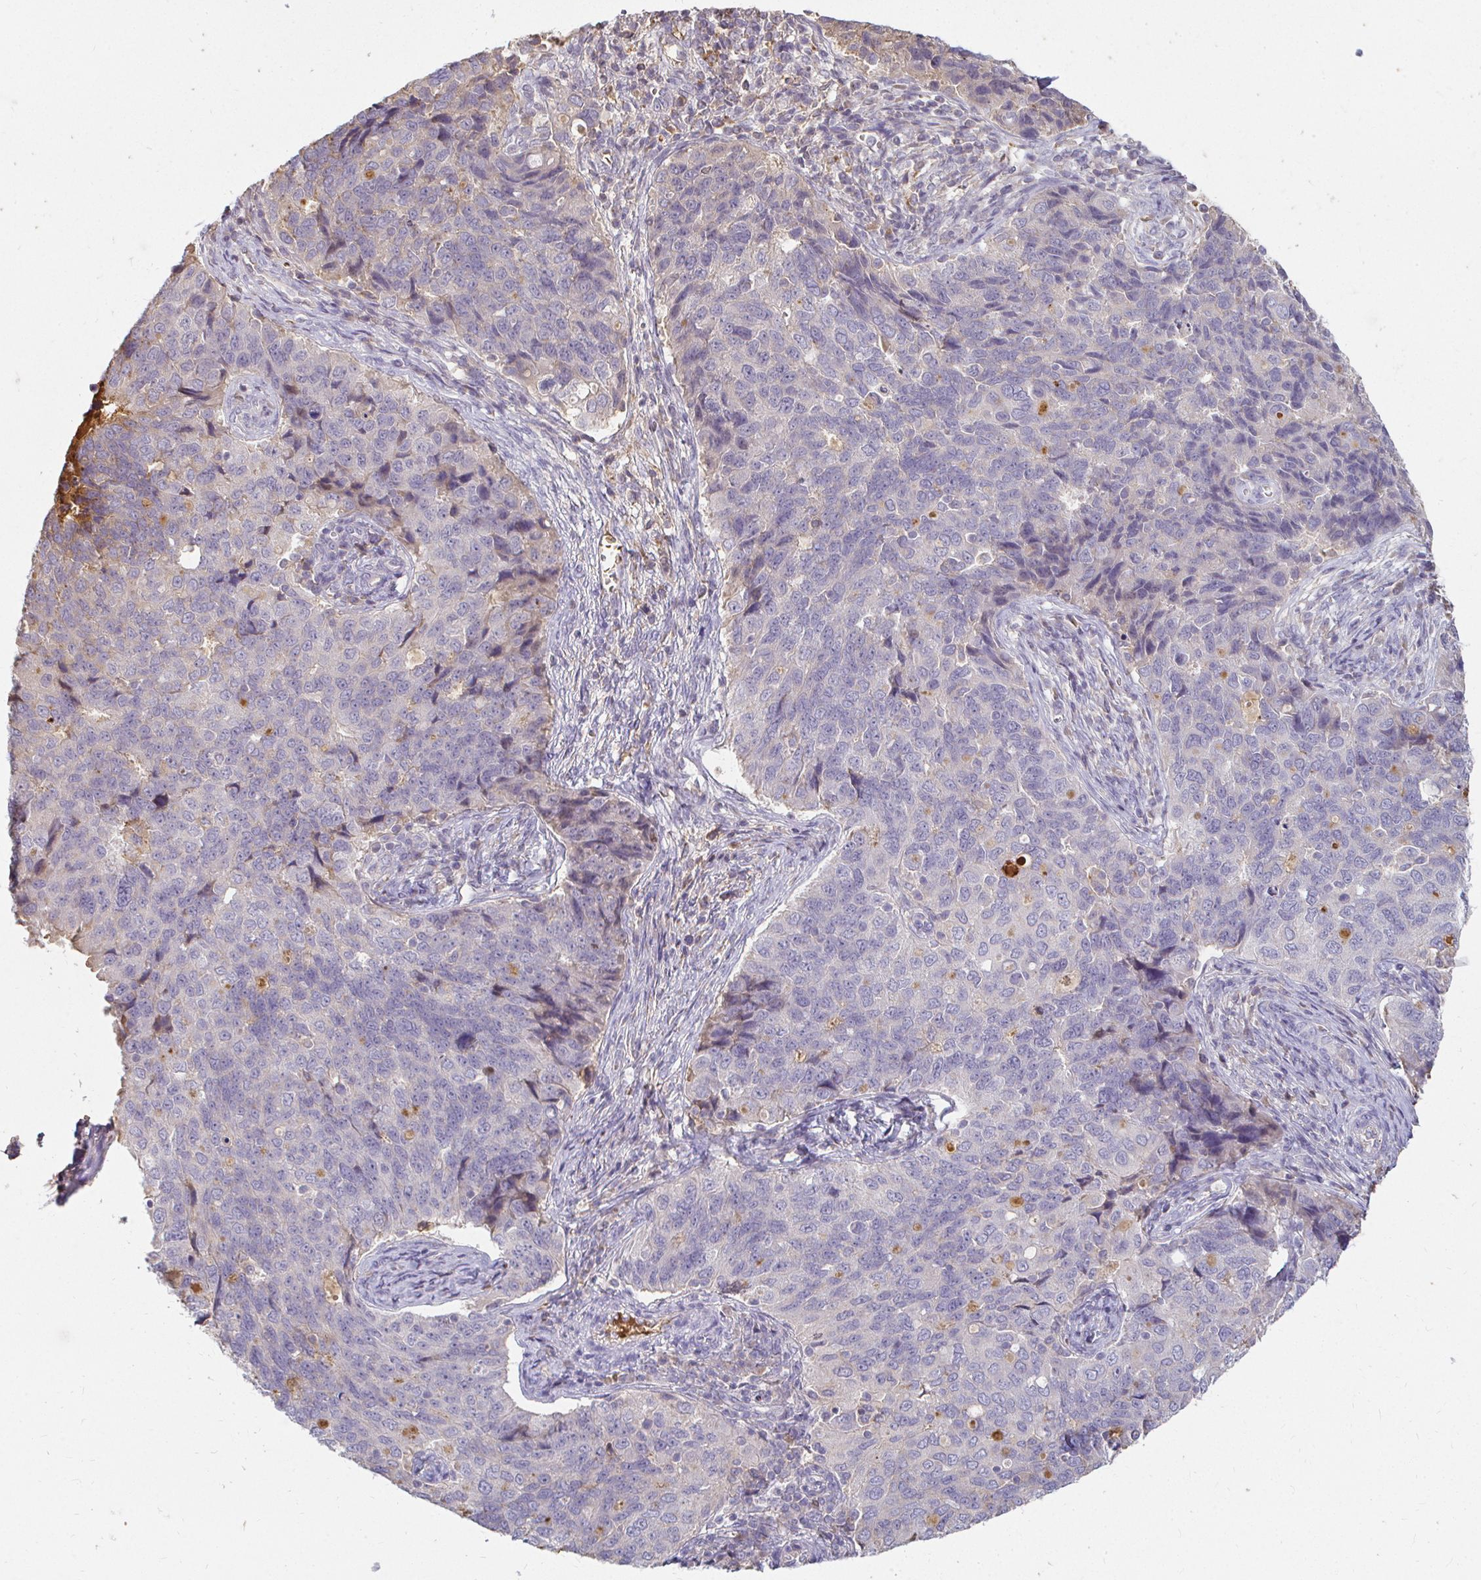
{"staining": {"intensity": "negative", "quantity": "none", "location": "none"}, "tissue": "endometrial cancer", "cell_type": "Tumor cells", "image_type": "cancer", "snomed": [{"axis": "morphology", "description": "Adenocarcinoma, NOS"}, {"axis": "topography", "description": "Endometrium"}], "caption": "IHC photomicrograph of human endometrial cancer (adenocarcinoma) stained for a protein (brown), which exhibits no expression in tumor cells.", "gene": "LOXL4", "patient": {"sex": "female", "age": 43}}